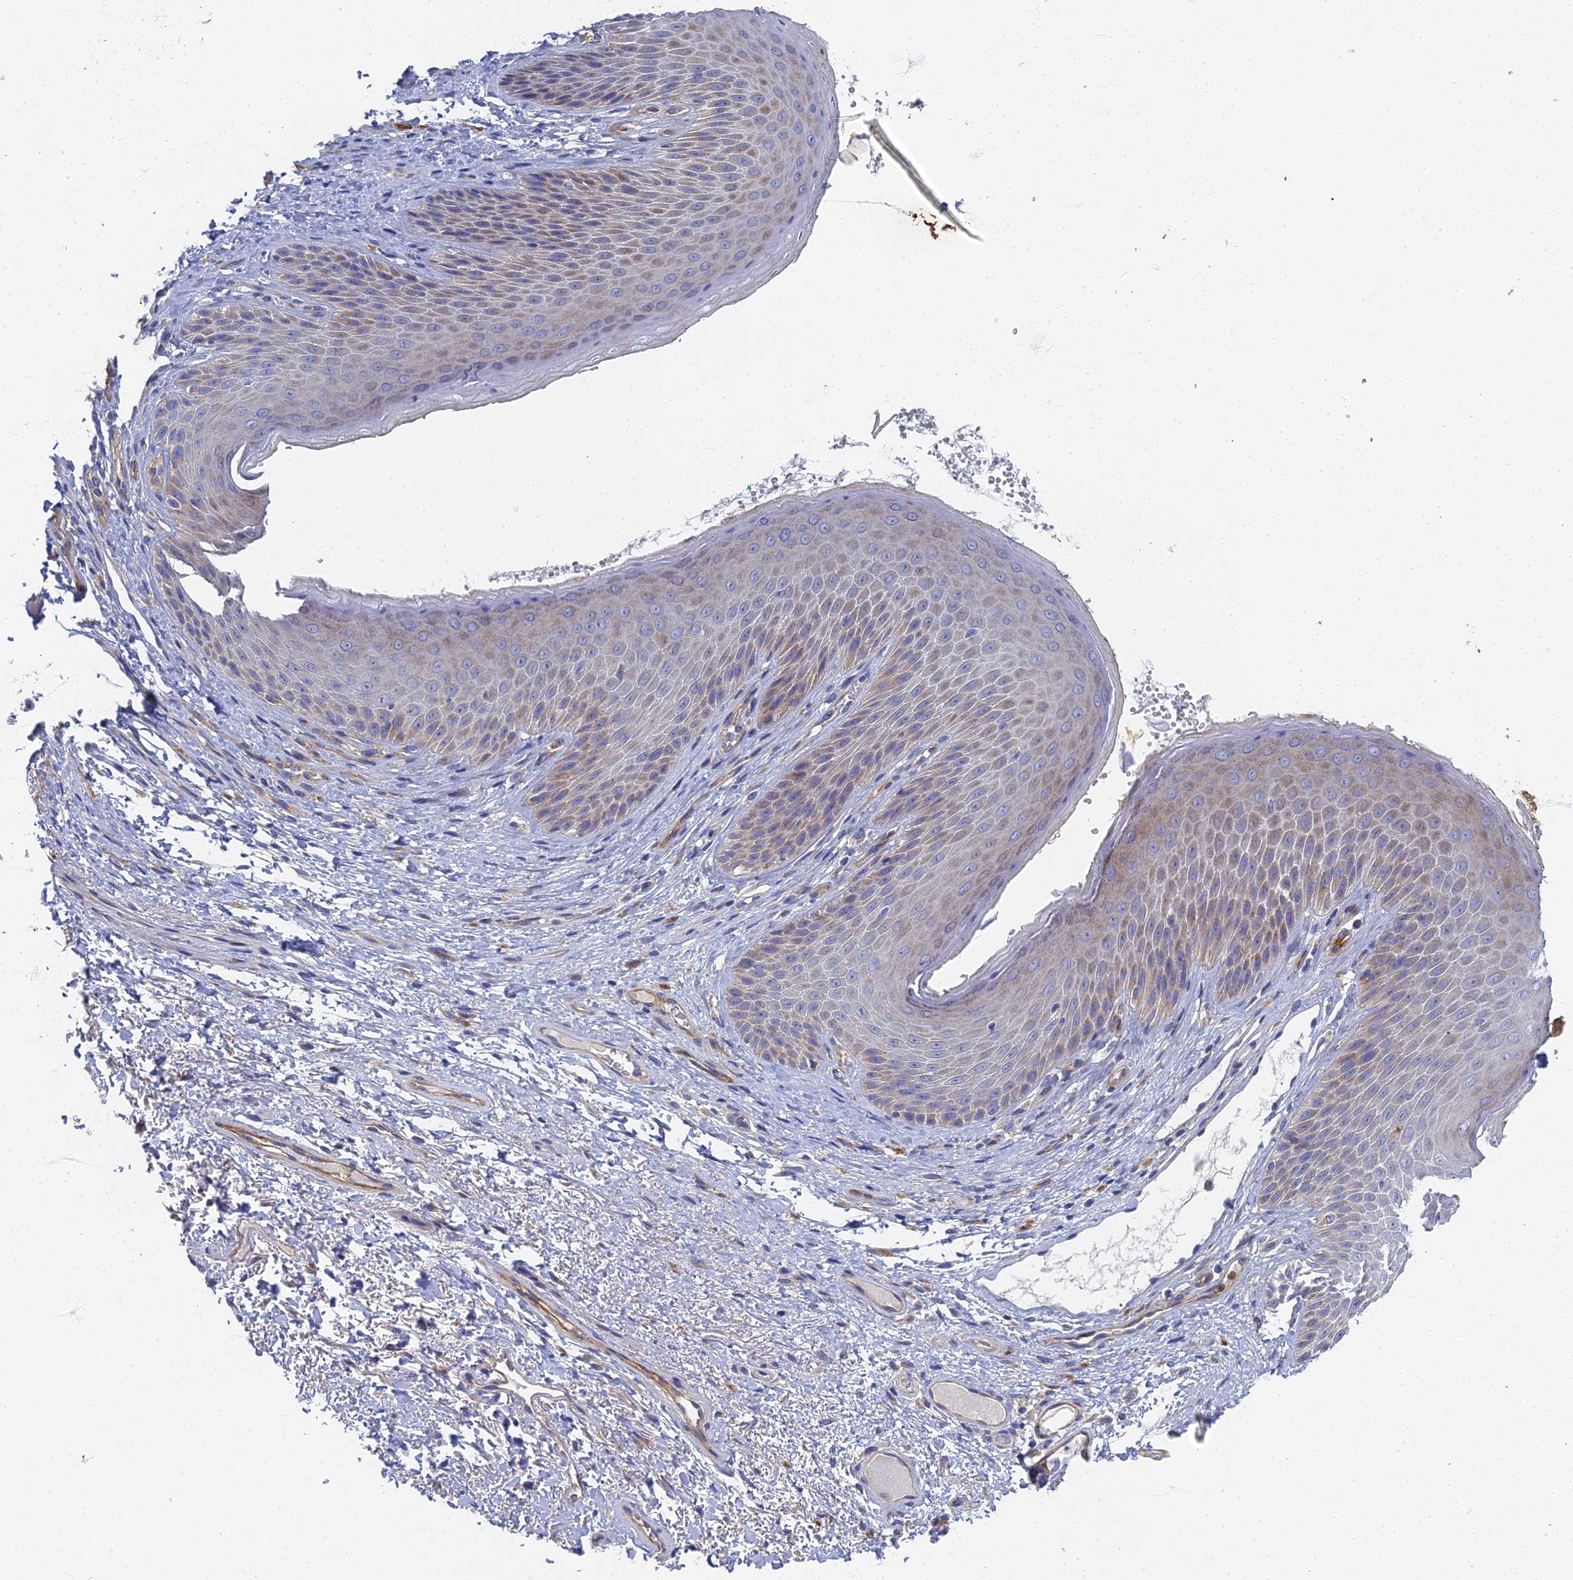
{"staining": {"intensity": "weak", "quantity": "<25%", "location": "cytoplasmic/membranous"}, "tissue": "skin", "cell_type": "Epidermal cells", "image_type": "normal", "snomed": [{"axis": "morphology", "description": "Normal tissue, NOS"}, {"axis": "topography", "description": "Anal"}], "caption": "This is an IHC photomicrograph of benign human skin. There is no staining in epidermal cells.", "gene": "RNASEK", "patient": {"sex": "male", "age": 74}}